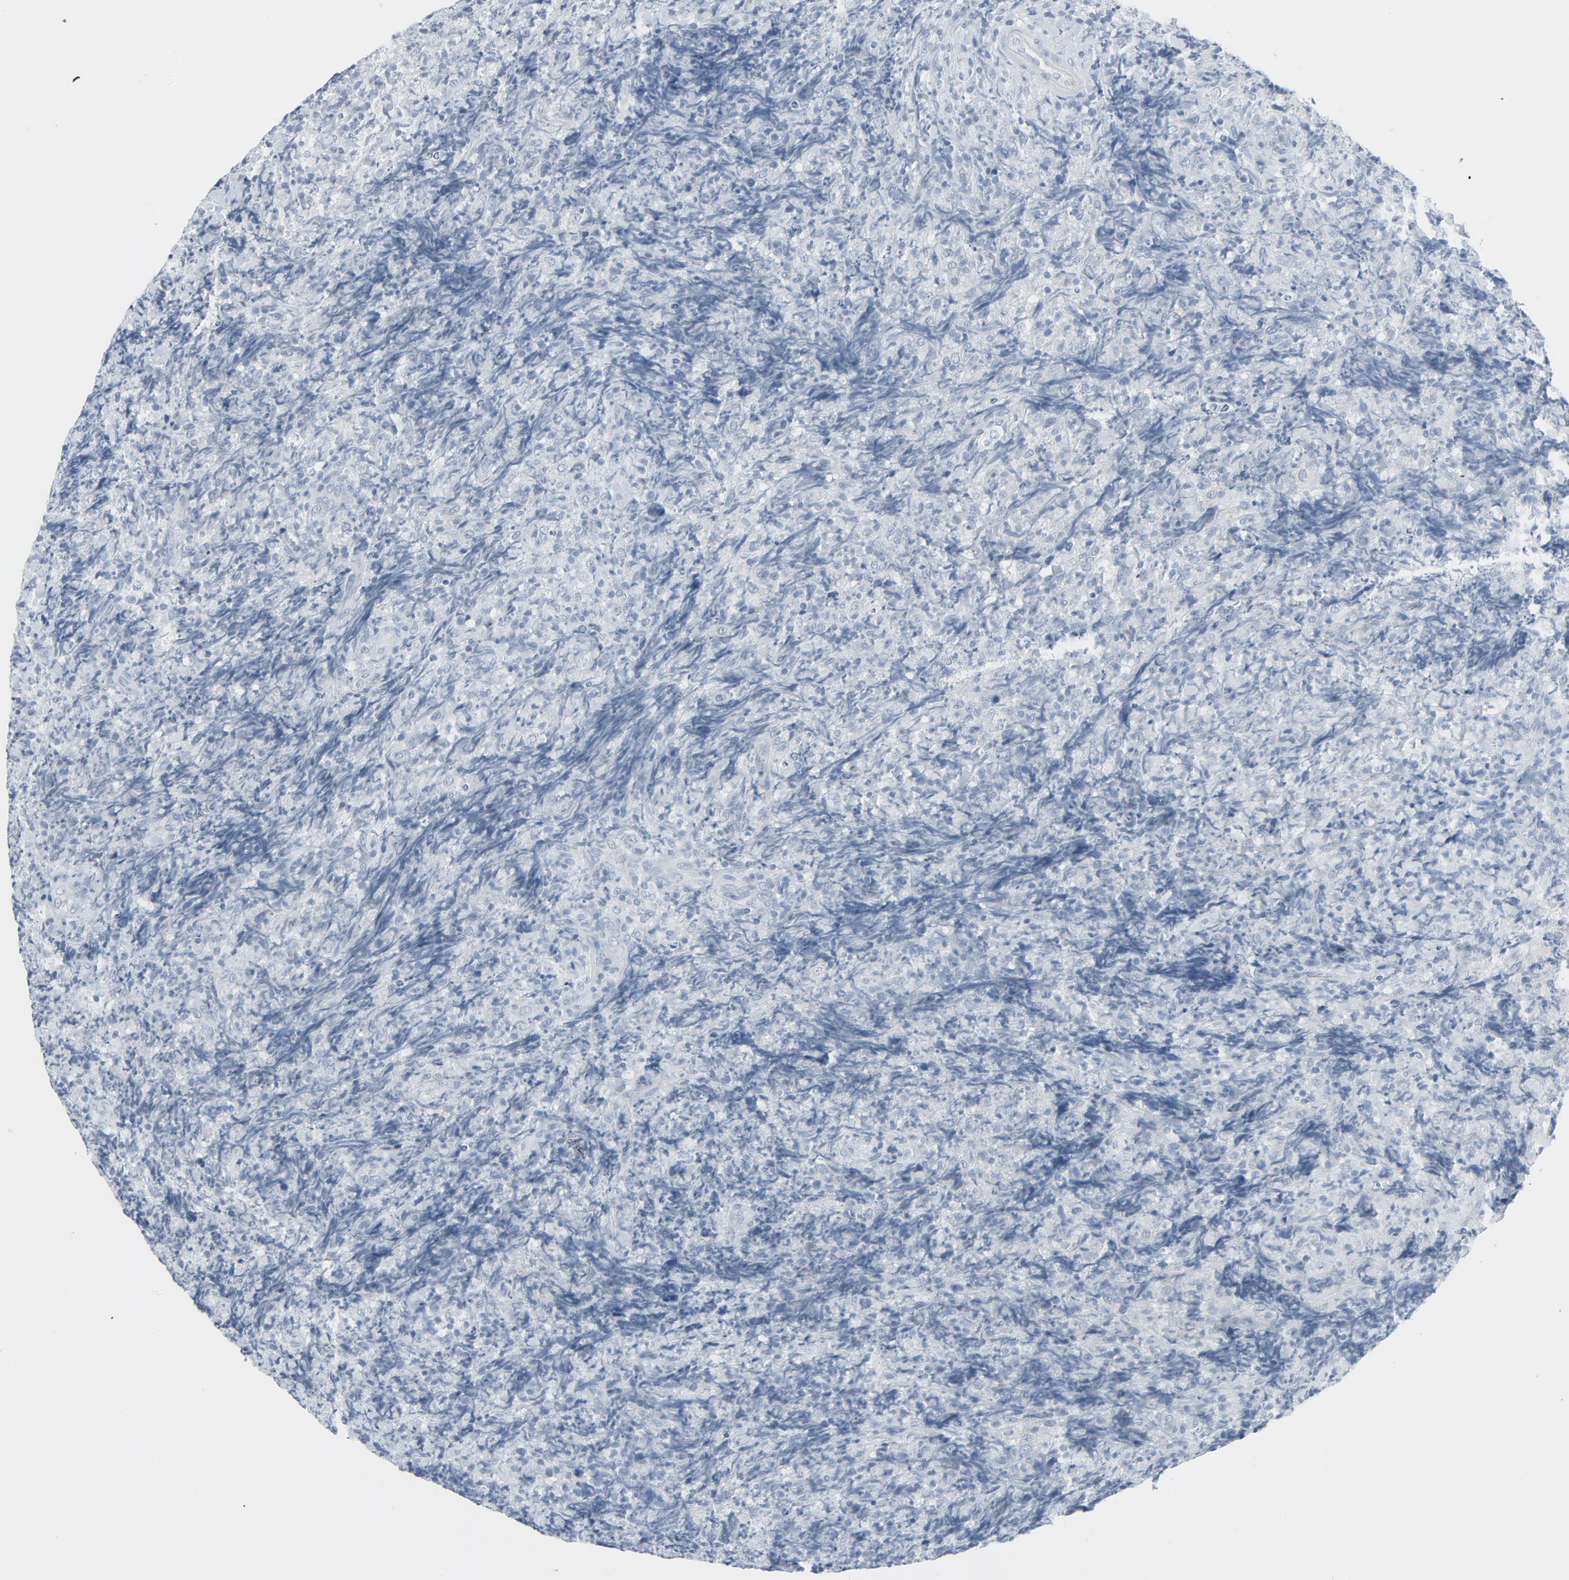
{"staining": {"intensity": "negative", "quantity": "none", "location": "none"}, "tissue": "lymphoma", "cell_type": "Tumor cells", "image_type": "cancer", "snomed": [{"axis": "morphology", "description": "Malignant lymphoma, non-Hodgkin's type, High grade"}, {"axis": "topography", "description": "Tonsil"}], "caption": "Tumor cells are negative for protein expression in human high-grade malignant lymphoma, non-Hodgkin's type.", "gene": "FGFR3", "patient": {"sex": "female", "age": 36}}